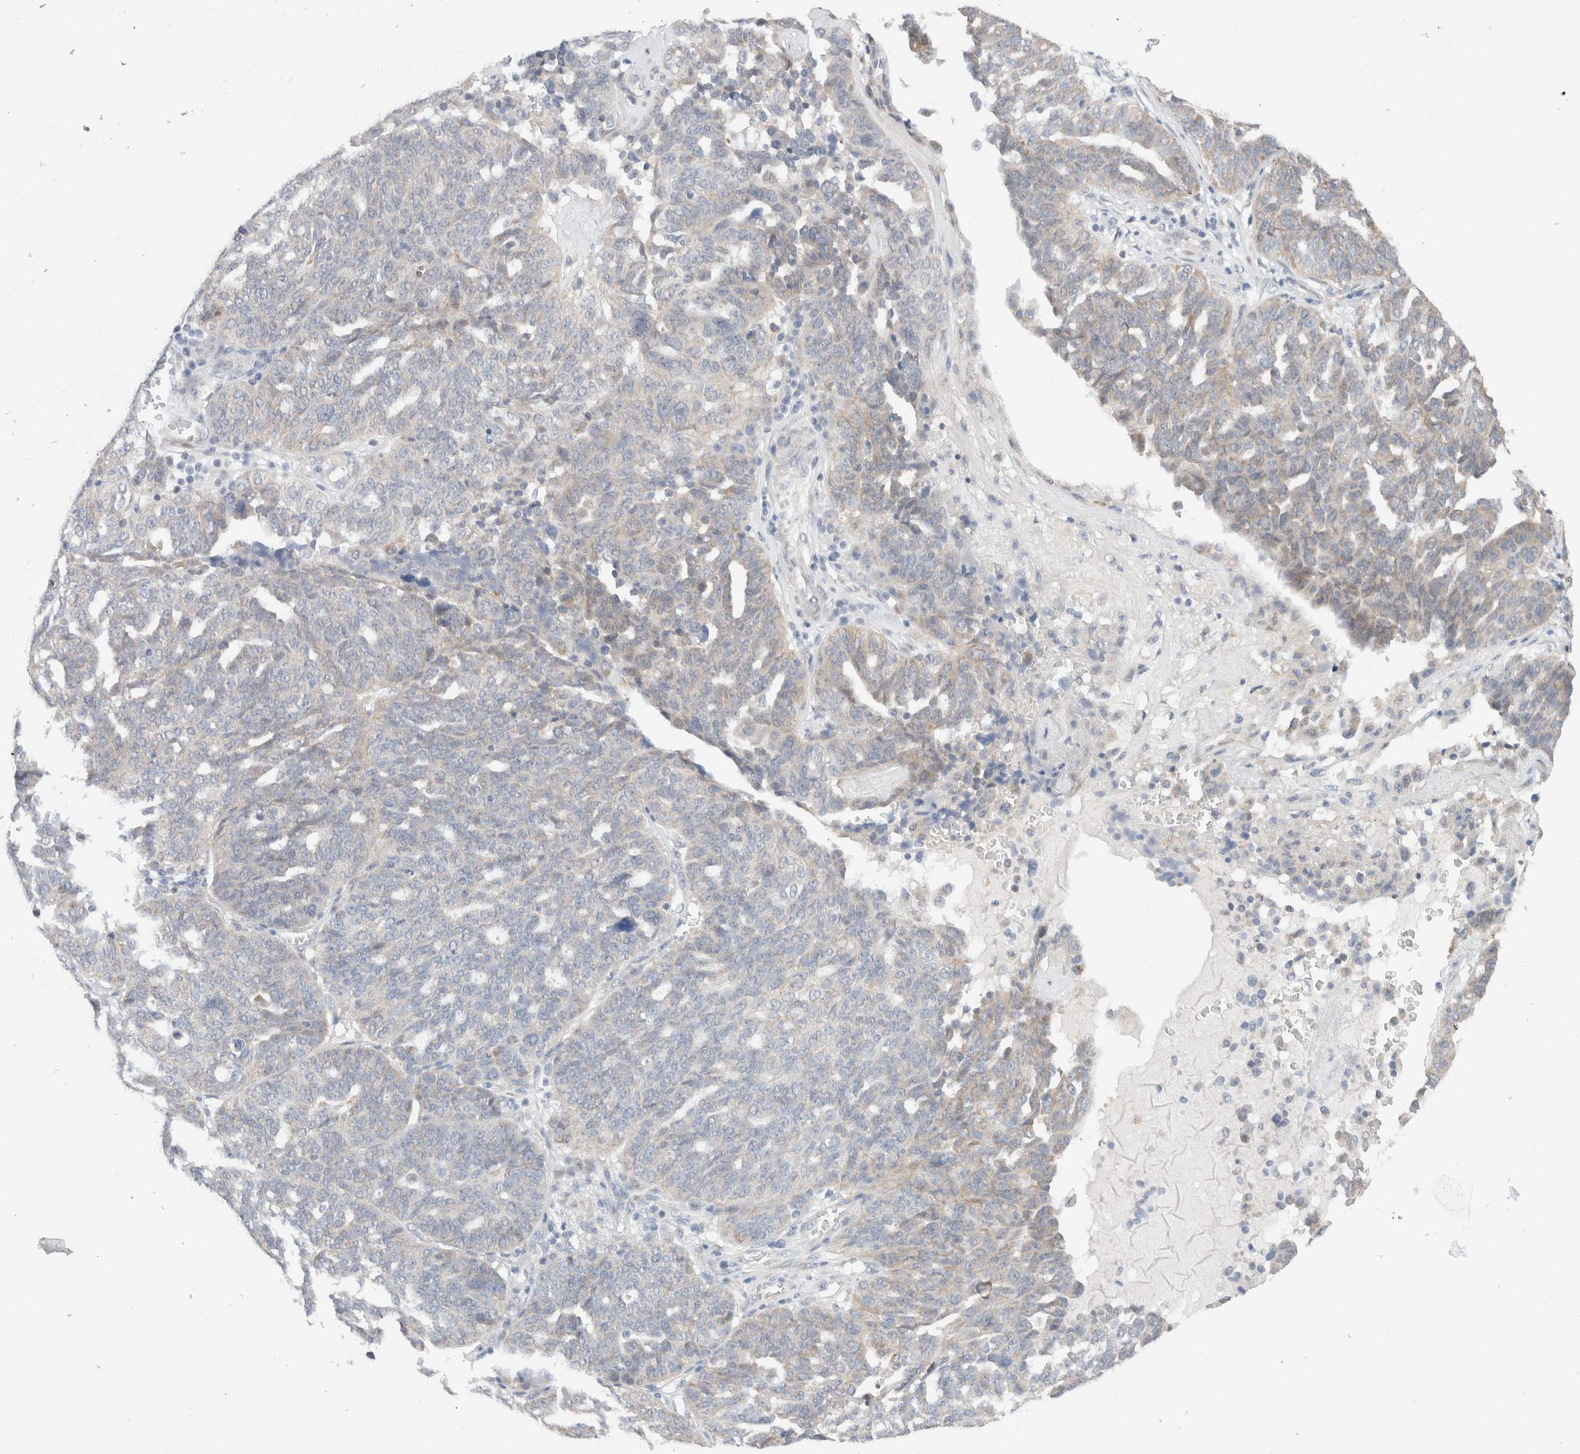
{"staining": {"intensity": "weak", "quantity": "<25%", "location": "cytoplasmic/membranous"}, "tissue": "ovarian cancer", "cell_type": "Tumor cells", "image_type": "cancer", "snomed": [{"axis": "morphology", "description": "Cystadenocarcinoma, serous, NOS"}, {"axis": "topography", "description": "Ovary"}], "caption": "There is no significant positivity in tumor cells of serous cystadenocarcinoma (ovarian).", "gene": "ERI3", "patient": {"sex": "female", "age": 59}}